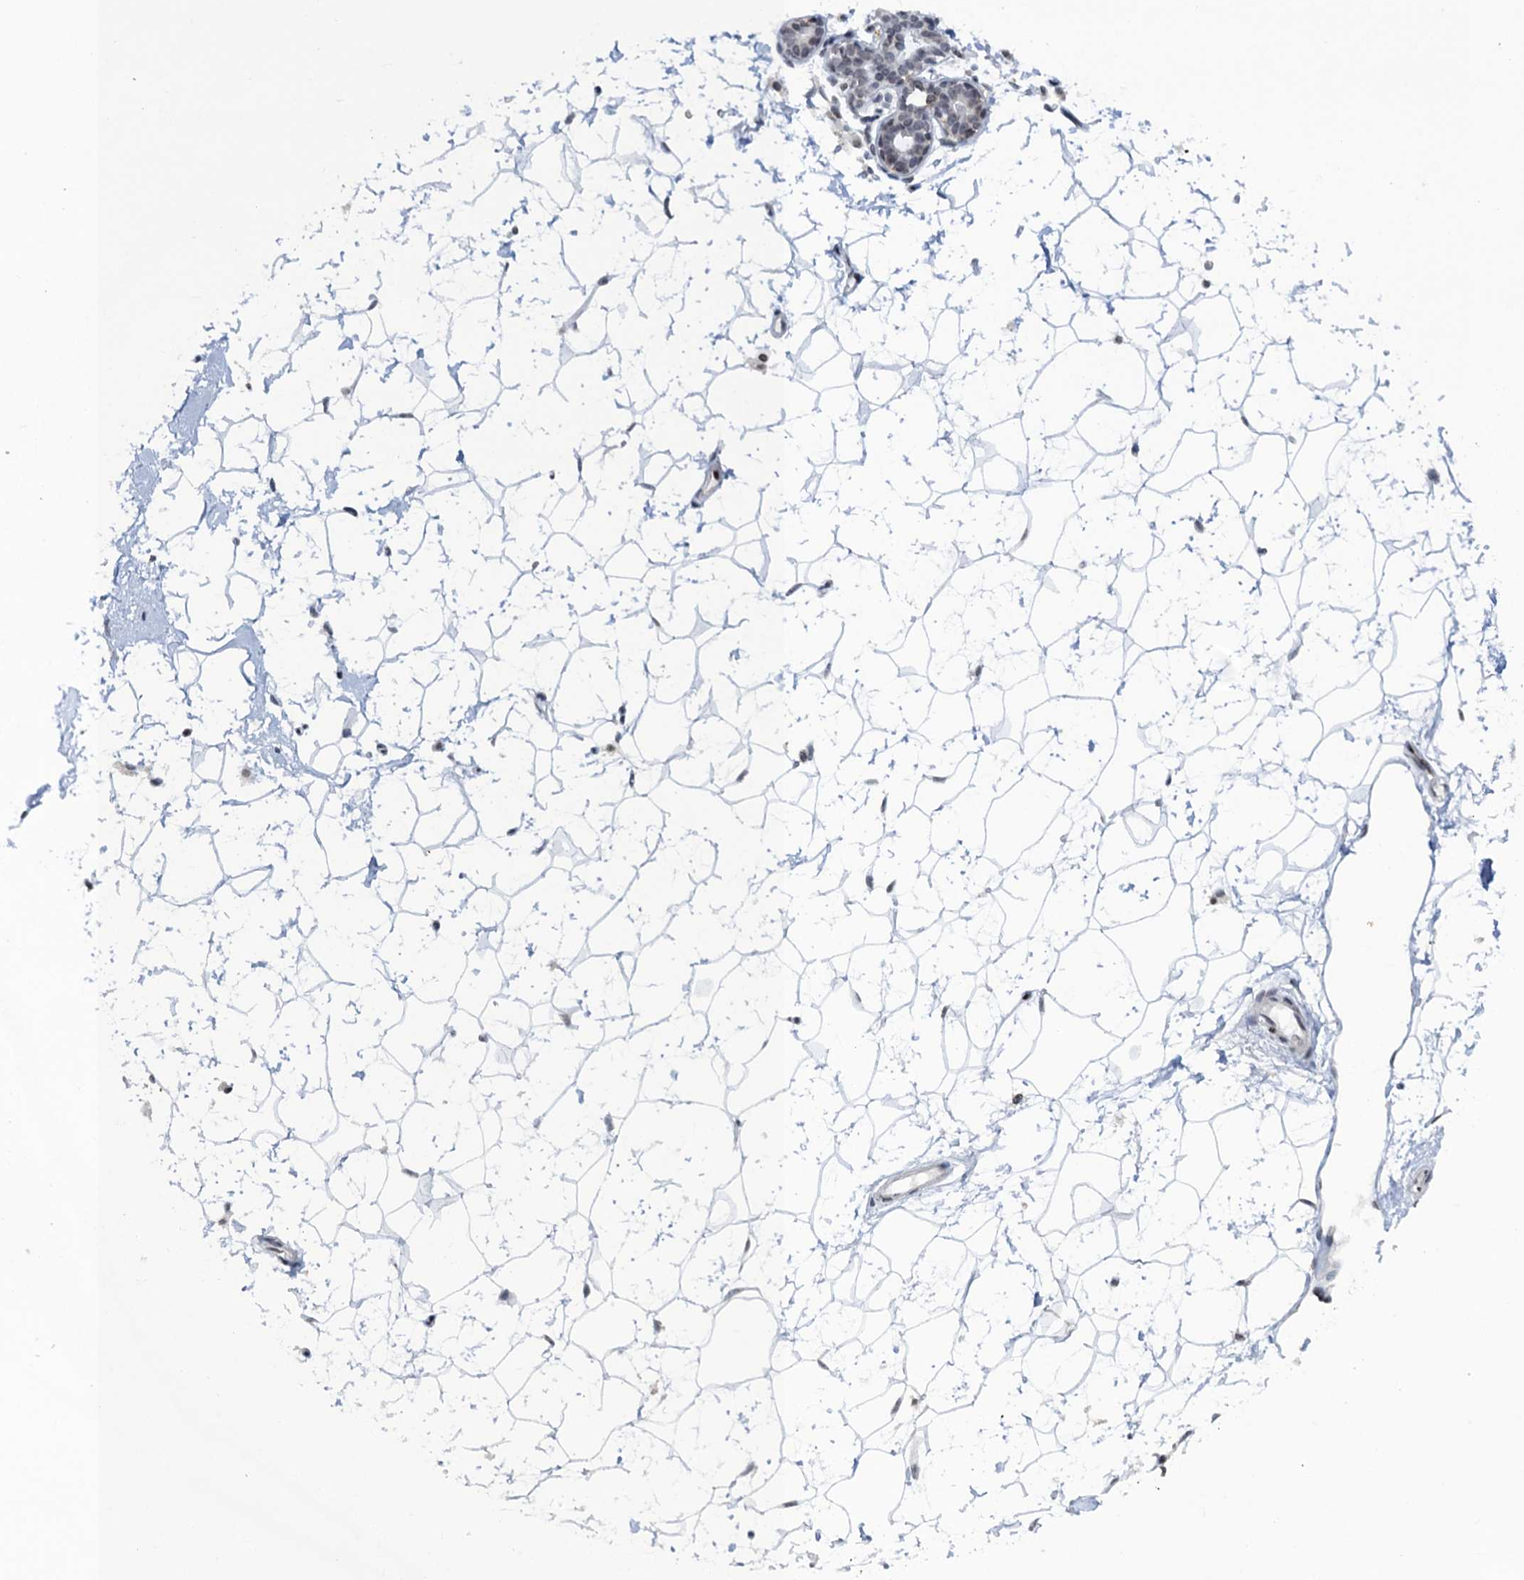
{"staining": {"intensity": "negative", "quantity": "none", "location": "none"}, "tissue": "breast", "cell_type": "Adipocytes", "image_type": "normal", "snomed": [{"axis": "morphology", "description": "Normal tissue, NOS"}, {"axis": "morphology", "description": "Adenoma, NOS"}, {"axis": "topography", "description": "Breast"}], "caption": "High power microscopy histopathology image of an immunohistochemistry (IHC) image of normal breast, revealing no significant positivity in adipocytes.", "gene": "FYB1", "patient": {"sex": "female", "age": 23}}